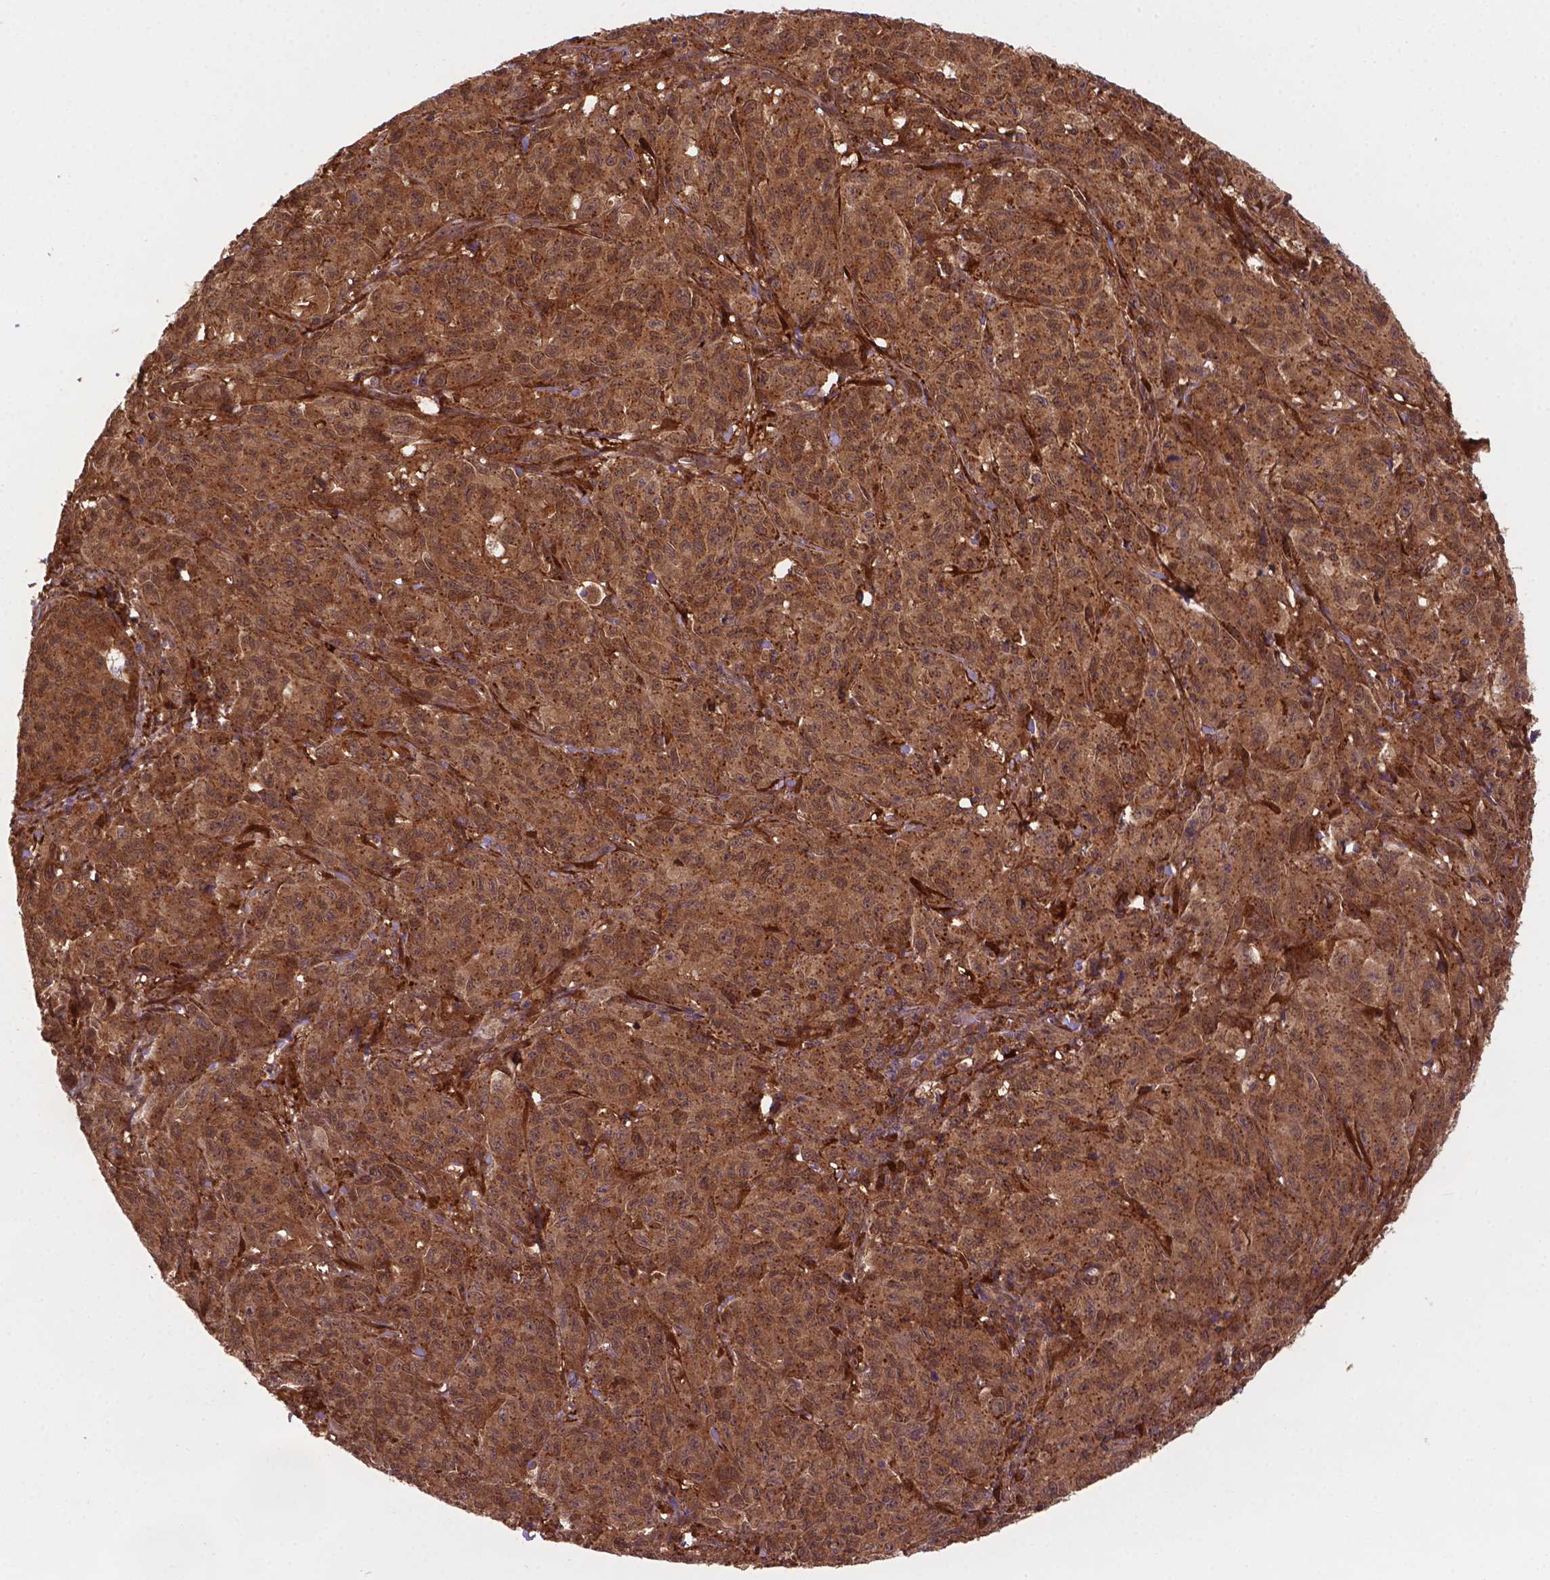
{"staining": {"intensity": "moderate", "quantity": ">75%", "location": "cytoplasmic/membranous,nuclear"}, "tissue": "melanoma", "cell_type": "Tumor cells", "image_type": "cancer", "snomed": [{"axis": "morphology", "description": "Malignant melanoma, NOS"}, {"axis": "topography", "description": "Vulva, labia, clitoris and Bartholin´s gland, NO"}], "caption": "Protein staining of malignant melanoma tissue displays moderate cytoplasmic/membranous and nuclear positivity in about >75% of tumor cells.", "gene": "PLIN3", "patient": {"sex": "female", "age": 75}}